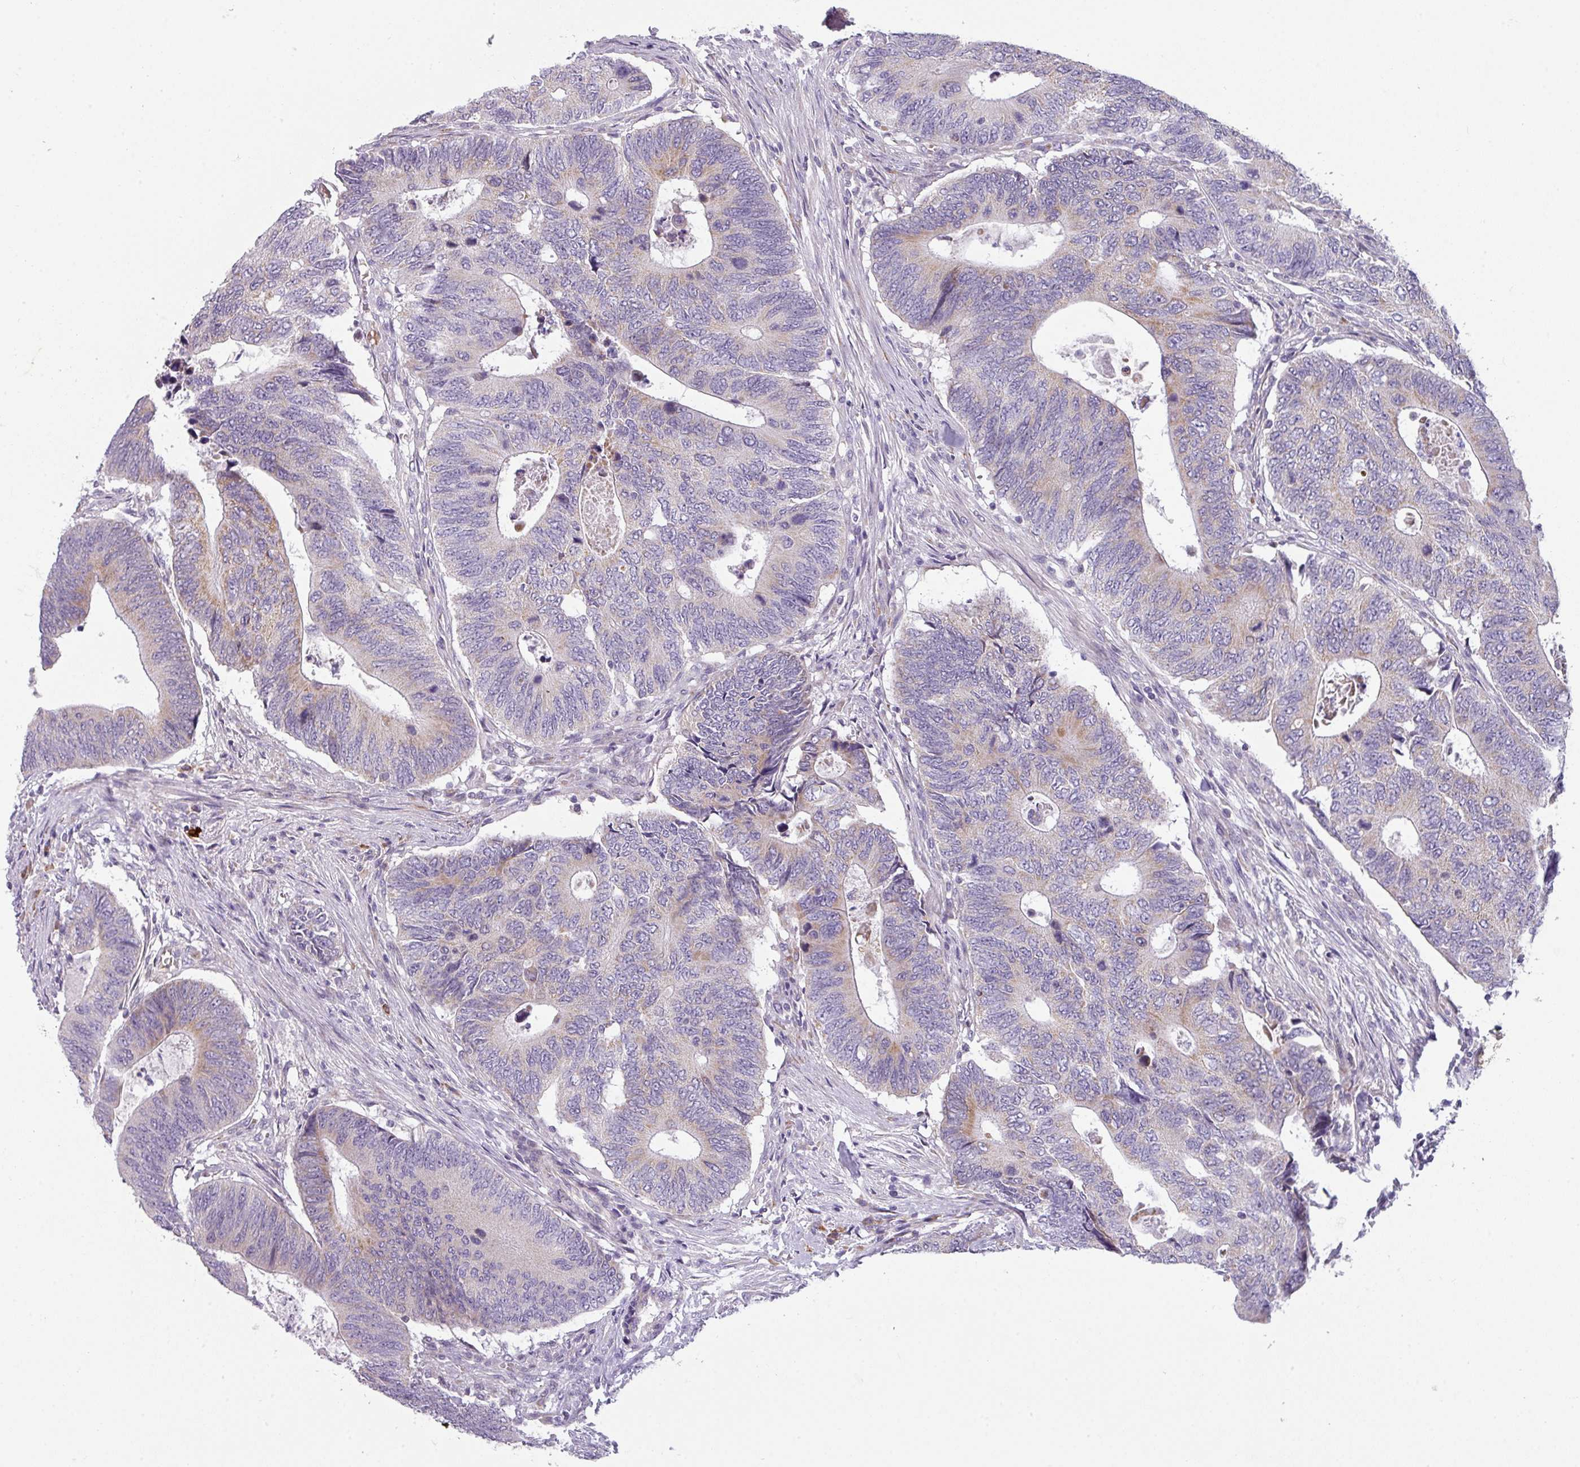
{"staining": {"intensity": "moderate", "quantity": "<25%", "location": "cytoplasmic/membranous"}, "tissue": "colorectal cancer", "cell_type": "Tumor cells", "image_type": "cancer", "snomed": [{"axis": "morphology", "description": "Adenocarcinoma, NOS"}, {"axis": "topography", "description": "Colon"}], "caption": "Tumor cells show low levels of moderate cytoplasmic/membranous staining in approximately <25% of cells in human colorectal cancer (adenocarcinoma).", "gene": "C2orf68", "patient": {"sex": "male", "age": 87}}